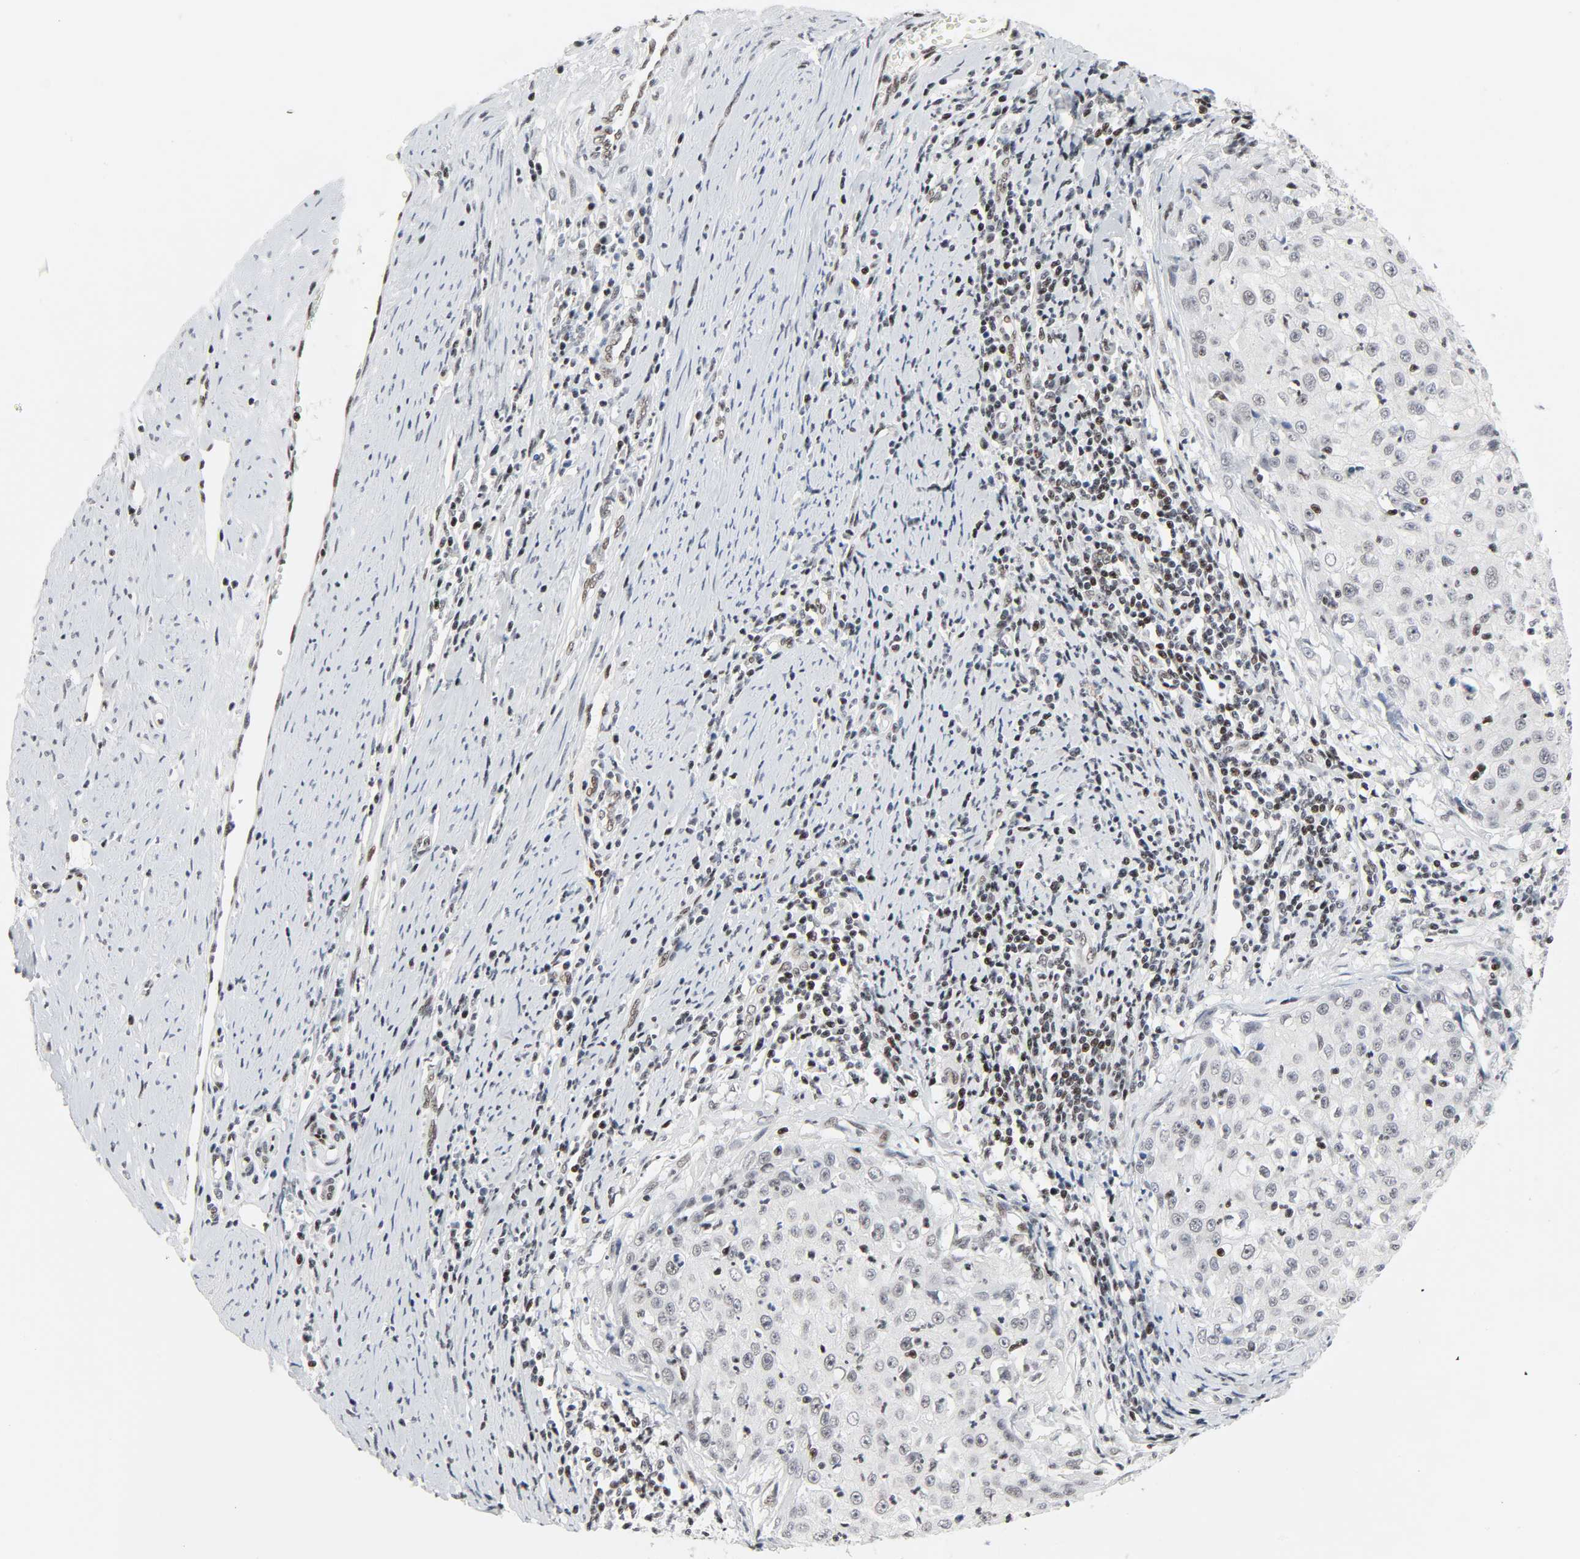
{"staining": {"intensity": "negative", "quantity": "none", "location": "none"}, "tissue": "cervical cancer", "cell_type": "Tumor cells", "image_type": "cancer", "snomed": [{"axis": "morphology", "description": "Squamous cell carcinoma, NOS"}, {"axis": "topography", "description": "Cervix"}], "caption": "Protein analysis of cervical squamous cell carcinoma displays no significant staining in tumor cells.", "gene": "GABPA", "patient": {"sex": "female", "age": 34}}